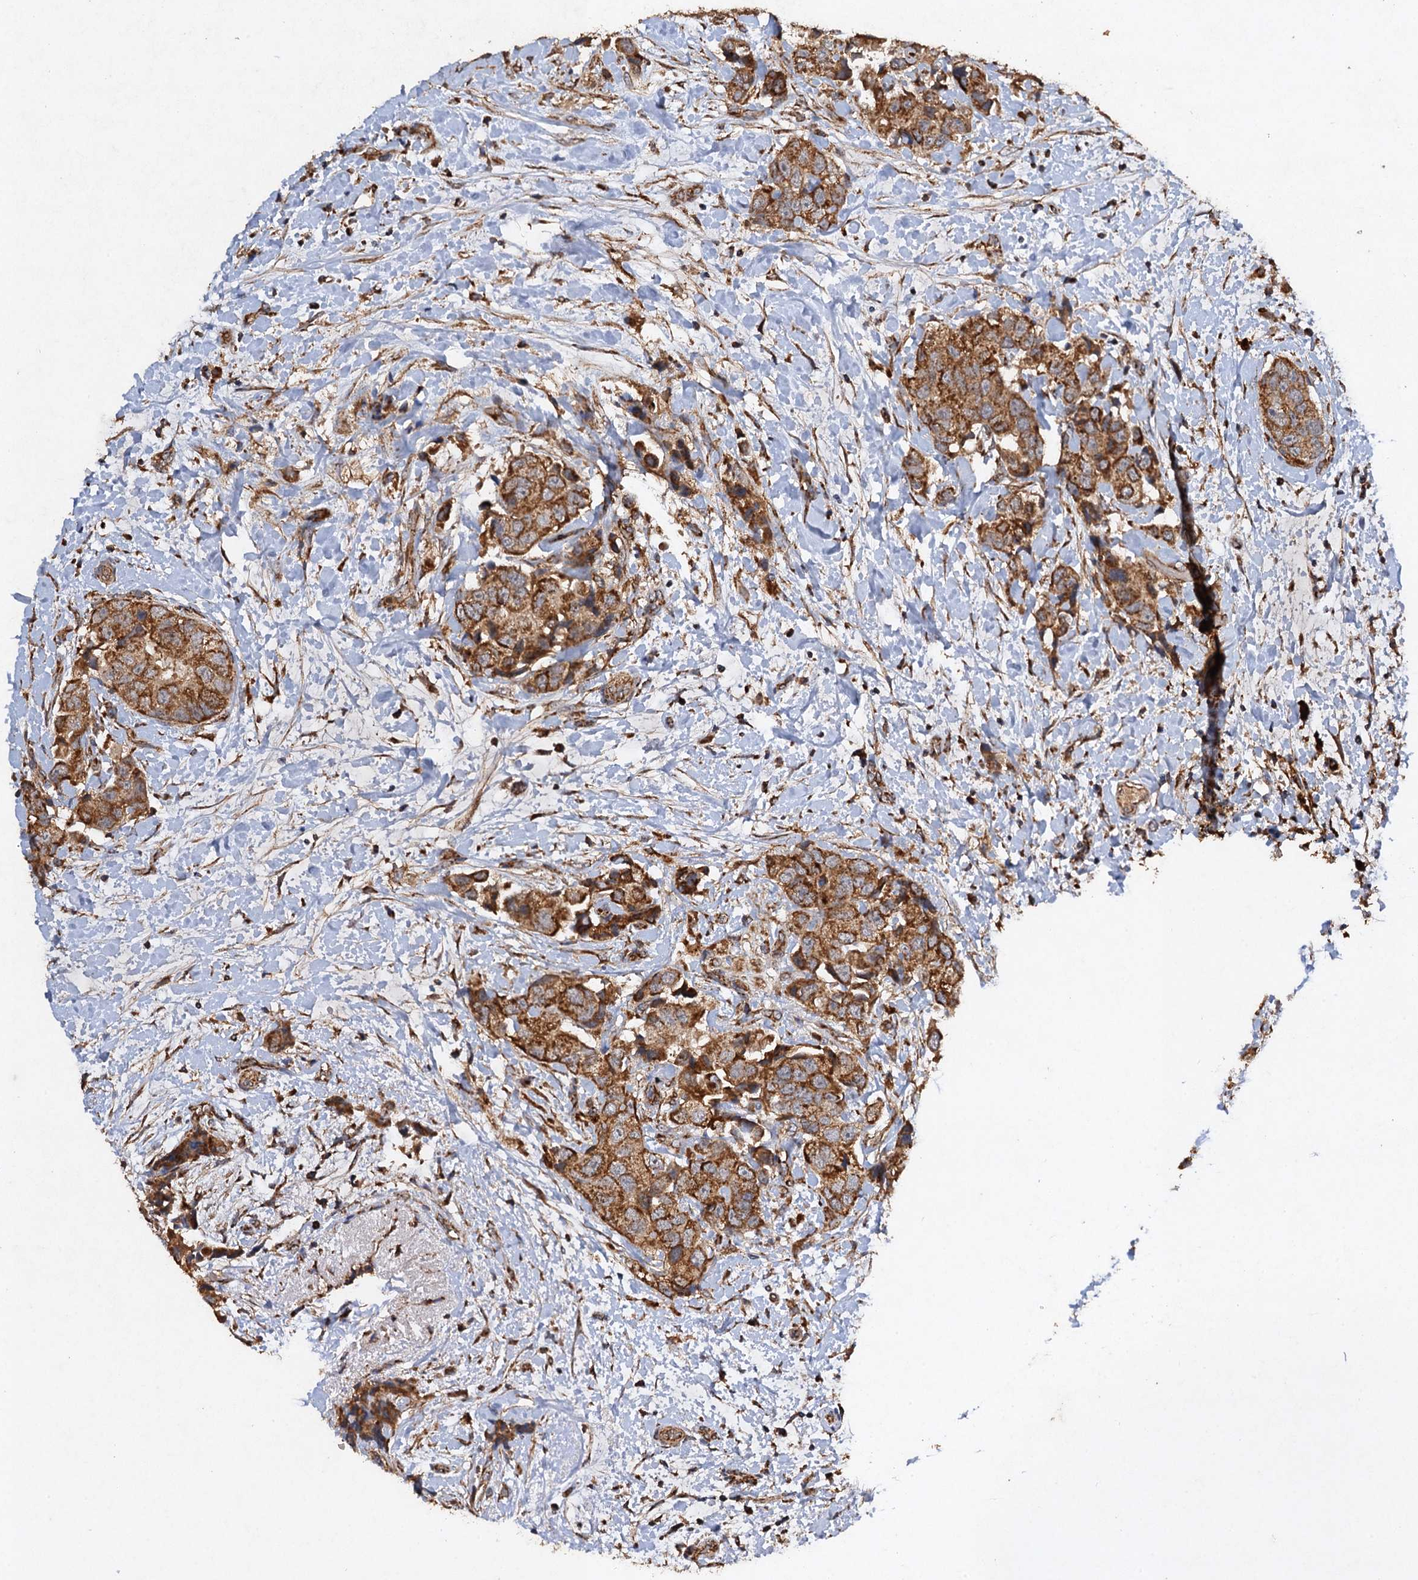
{"staining": {"intensity": "moderate", "quantity": ">75%", "location": "cytoplasmic/membranous"}, "tissue": "breast cancer", "cell_type": "Tumor cells", "image_type": "cancer", "snomed": [{"axis": "morphology", "description": "Normal tissue, NOS"}, {"axis": "morphology", "description": "Duct carcinoma"}, {"axis": "topography", "description": "Breast"}], "caption": "Immunohistochemical staining of invasive ductal carcinoma (breast) demonstrates medium levels of moderate cytoplasmic/membranous protein staining in about >75% of tumor cells.", "gene": "NDUFA13", "patient": {"sex": "female", "age": 62}}